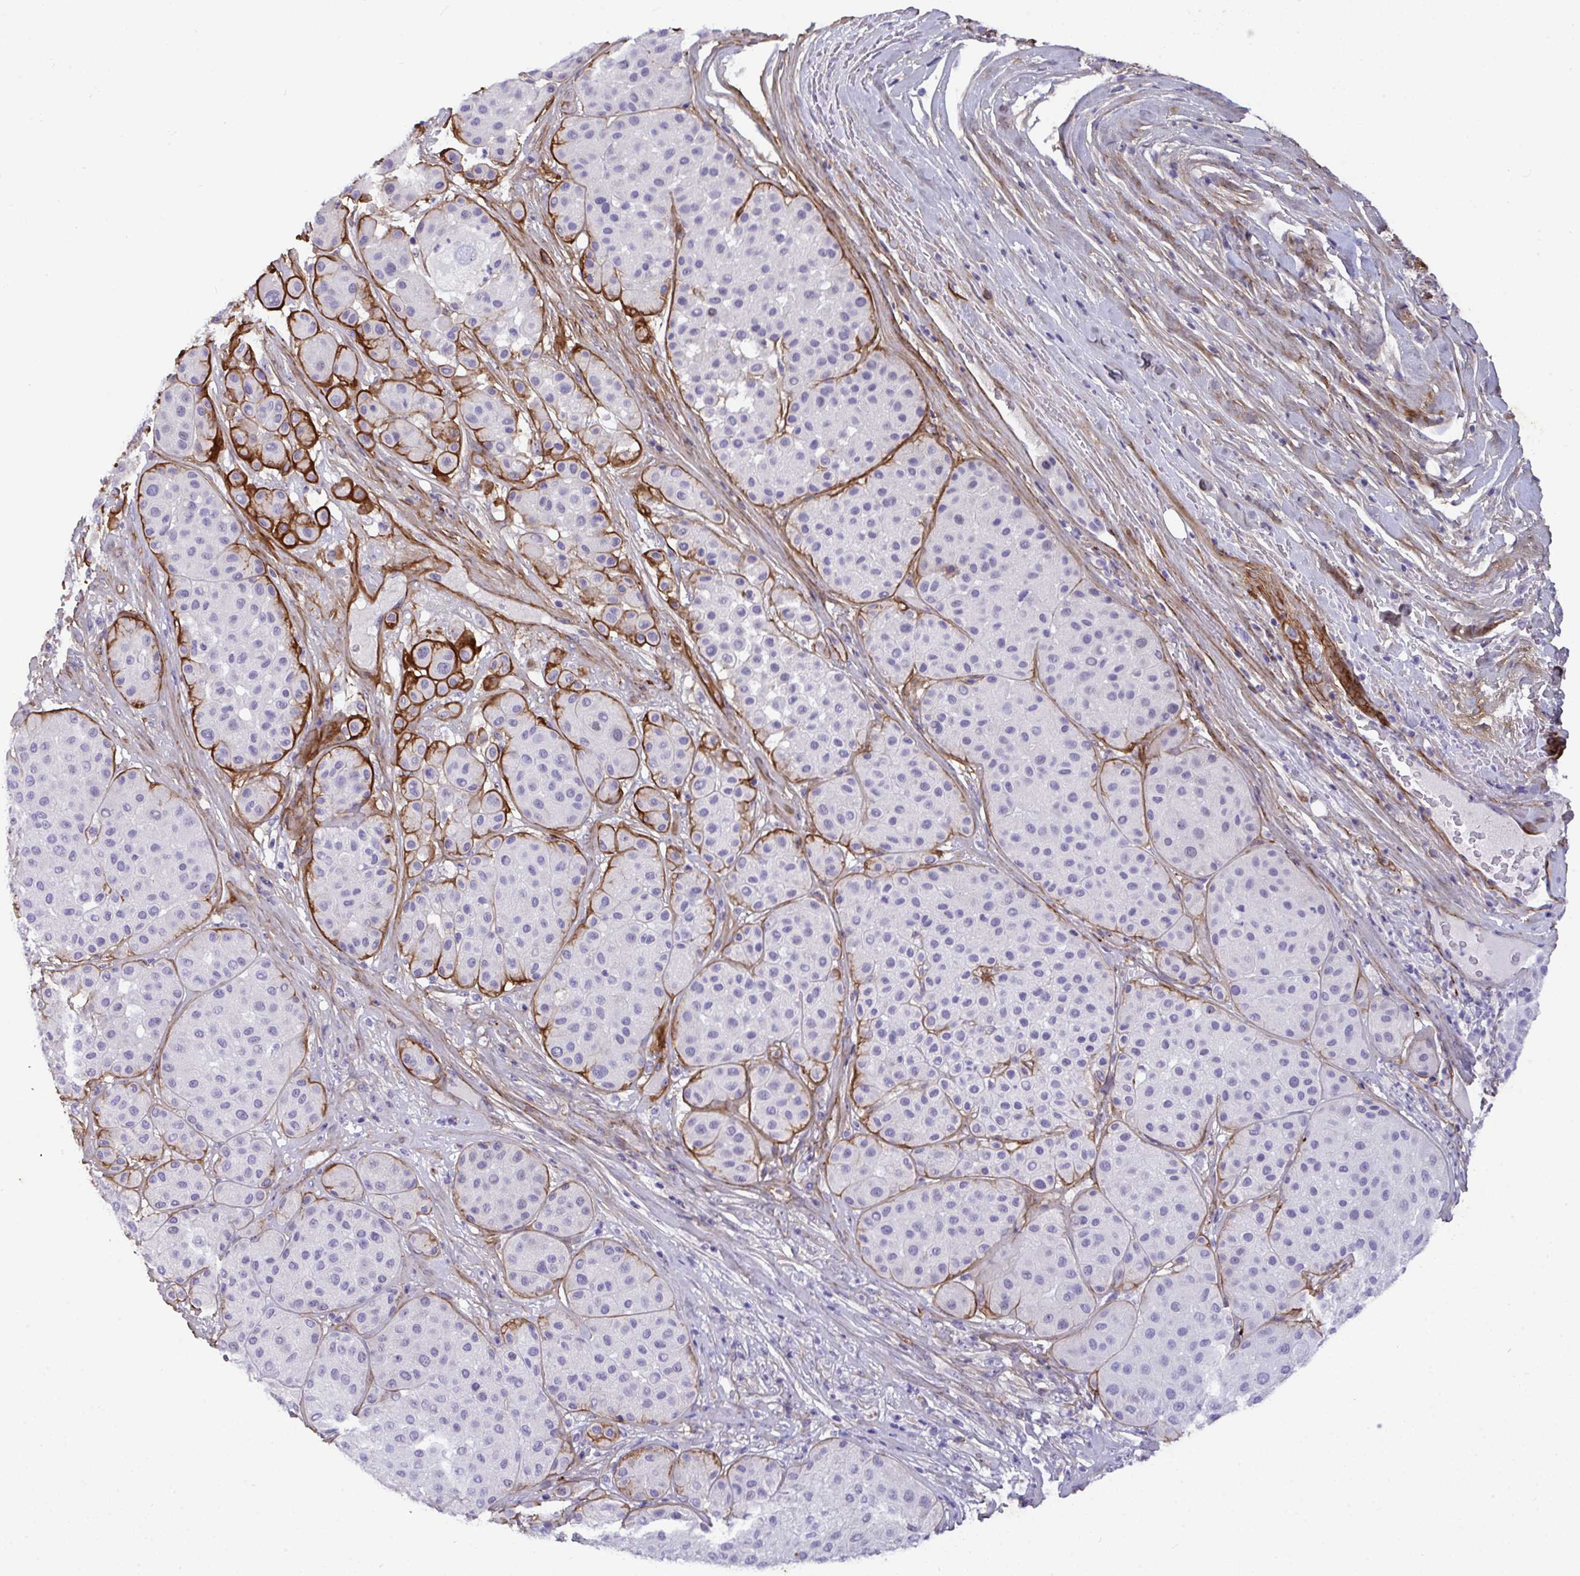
{"staining": {"intensity": "negative", "quantity": "none", "location": "none"}, "tissue": "melanoma", "cell_type": "Tumor cells", "image_type": "cancer", "snomed": [{"axis": "morphology", "description": "Malignant melanoma, Metastatic site"}, {"axis": "topography", "description": "Smooth muscle"}], "caption": "A high-resolution micrograph shows immunohistochemistry (IHC) staining of melanoma, which reveals no significant positivity in tumor cells.", "gene": "LHFPL6", "patient": {"sex": "male", "age": 41}}